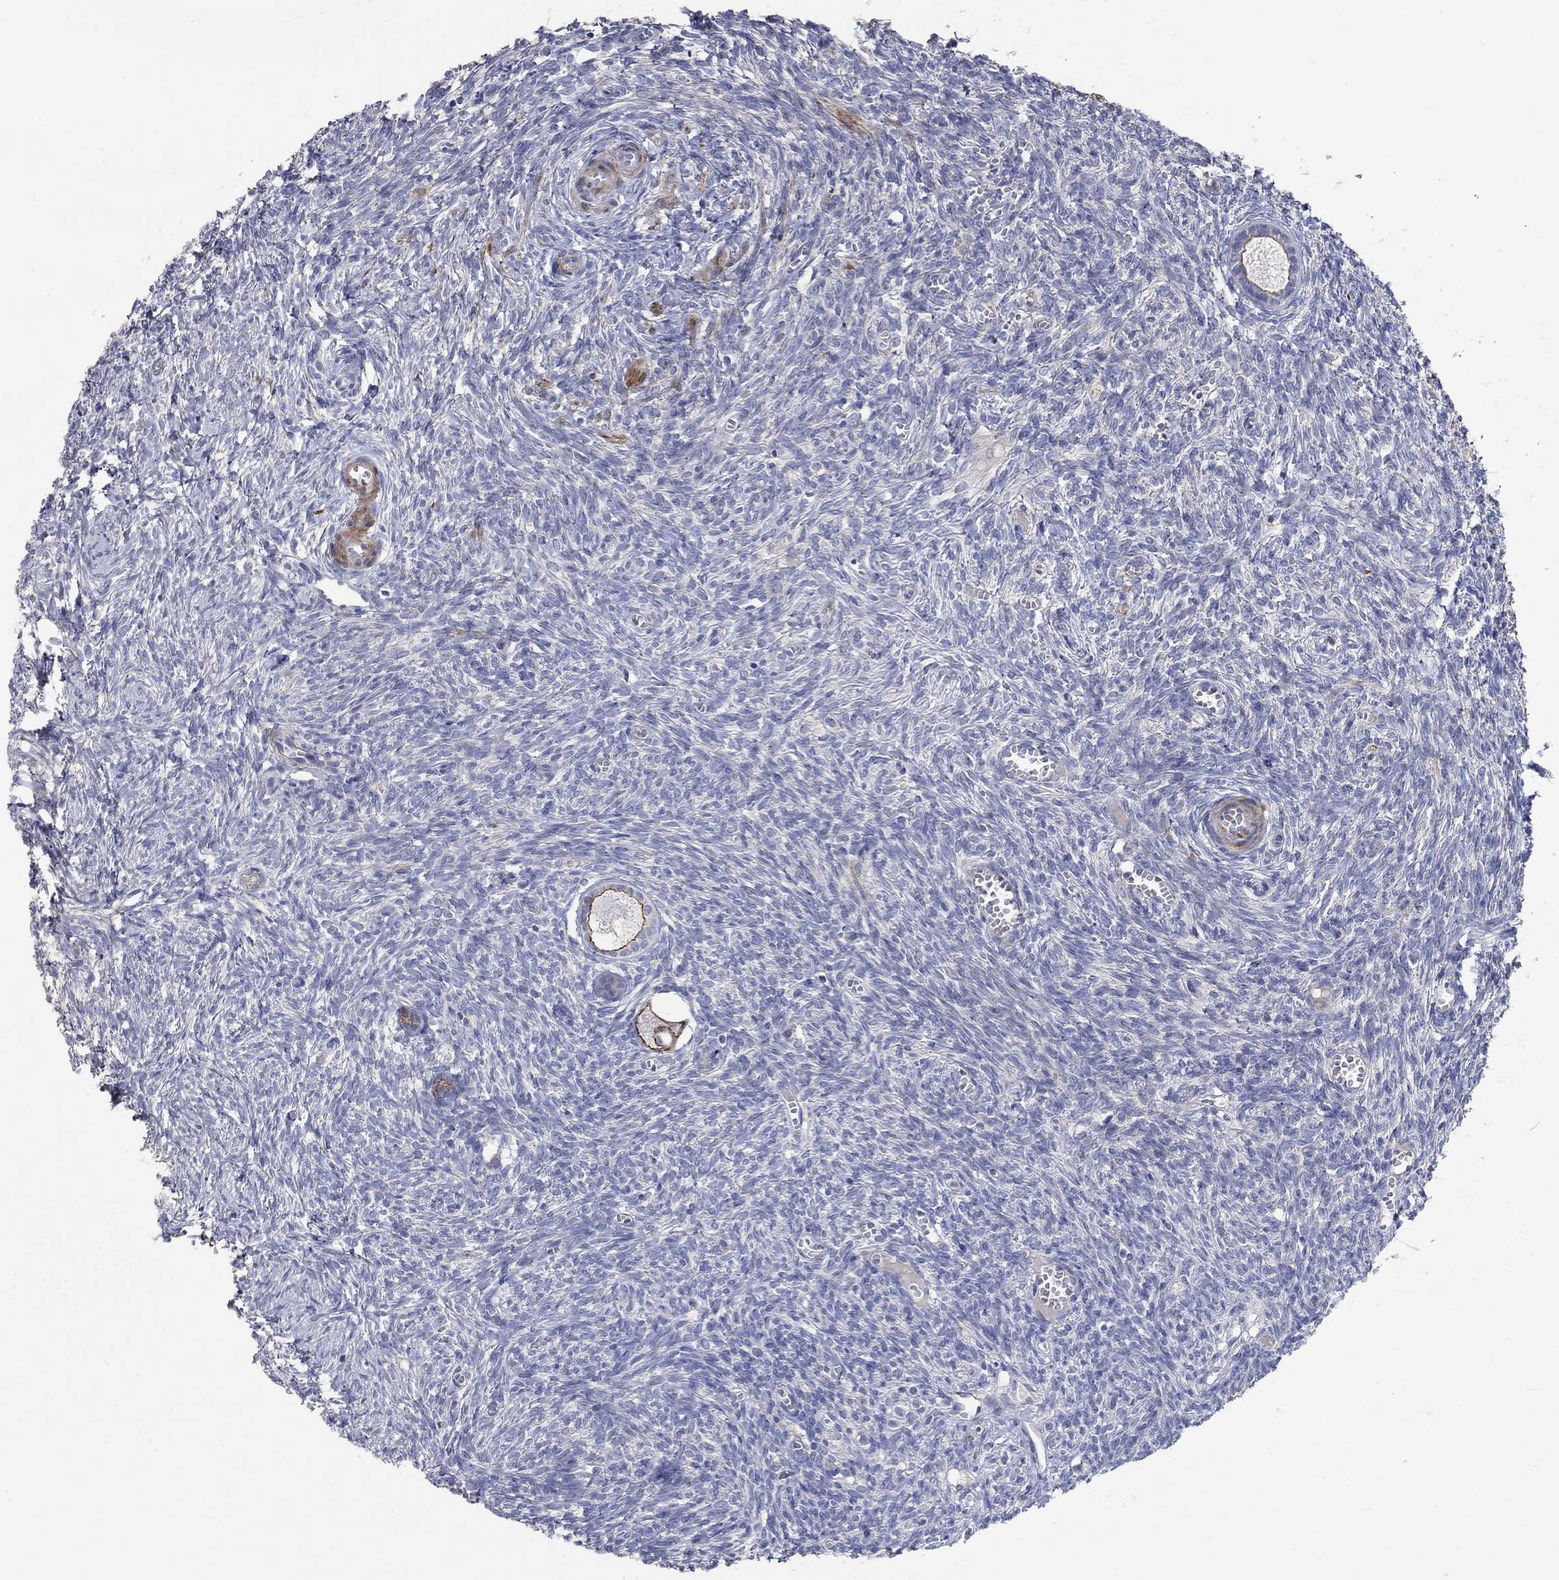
{"staining": {"intensity": "strong", "quantity": "25%-75%", "location": "cytoplasmic/membranous"}, "tissue": "ovary", "cell_type": "Follicle cells", "image_type": "normal", "snomed": [{"axis": "morphology", "description": "Normal tissue, NOS"}, {"axis": "topography", "description": "Ovary"}], "caption": "A high-resolution image shows IHC staining of unremarkable ovary, which displays strong cytoplasmic/membranous positivity in approximately 25%-75% of follicle cells.", "gene": "TNFAIP8L3", "patient": {"sex": "female", "age": 43}}